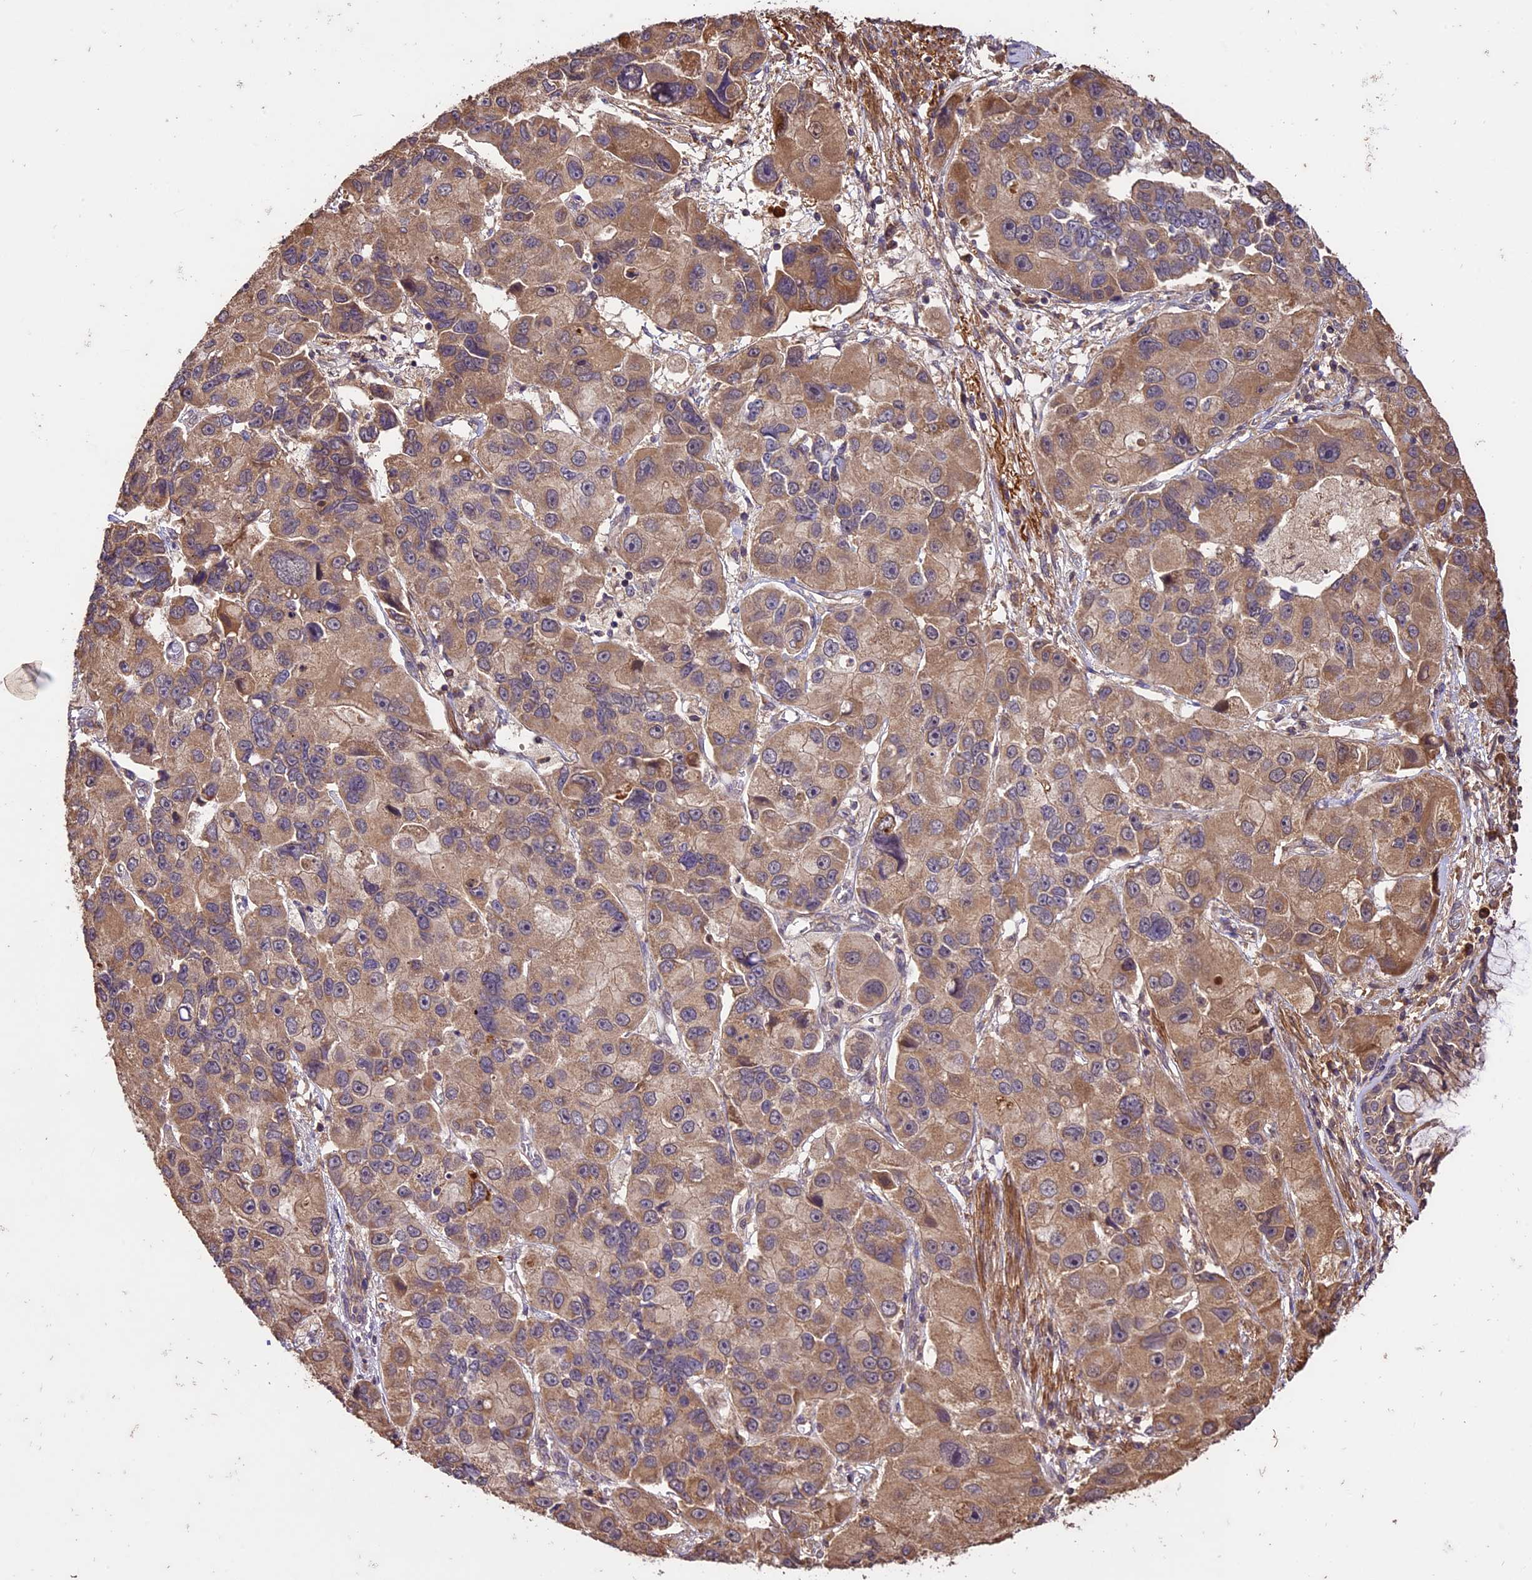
{"staining": {"intensity": "moderate", "quantity": ">75%", "location": "cytoplasmic/membranous"}, "tissue": "lung cancer", "cell_type": "Tumor cells", "image_type": "cancer", "snomed": [{"axis": "morphology", "description": "Adenocarcinoma, NOS"}, {"axis": "topography", "description": "Lung"}], "caption": "A high-resolution micrograph shows immunohistochemistry staining of lung adenocarcinoma, which shows moderate cytoplasmic/membranous expression in about >75% of tumor cells.", "gene": "CRLF1", "patient": {"sex": "female", "age": 54}}